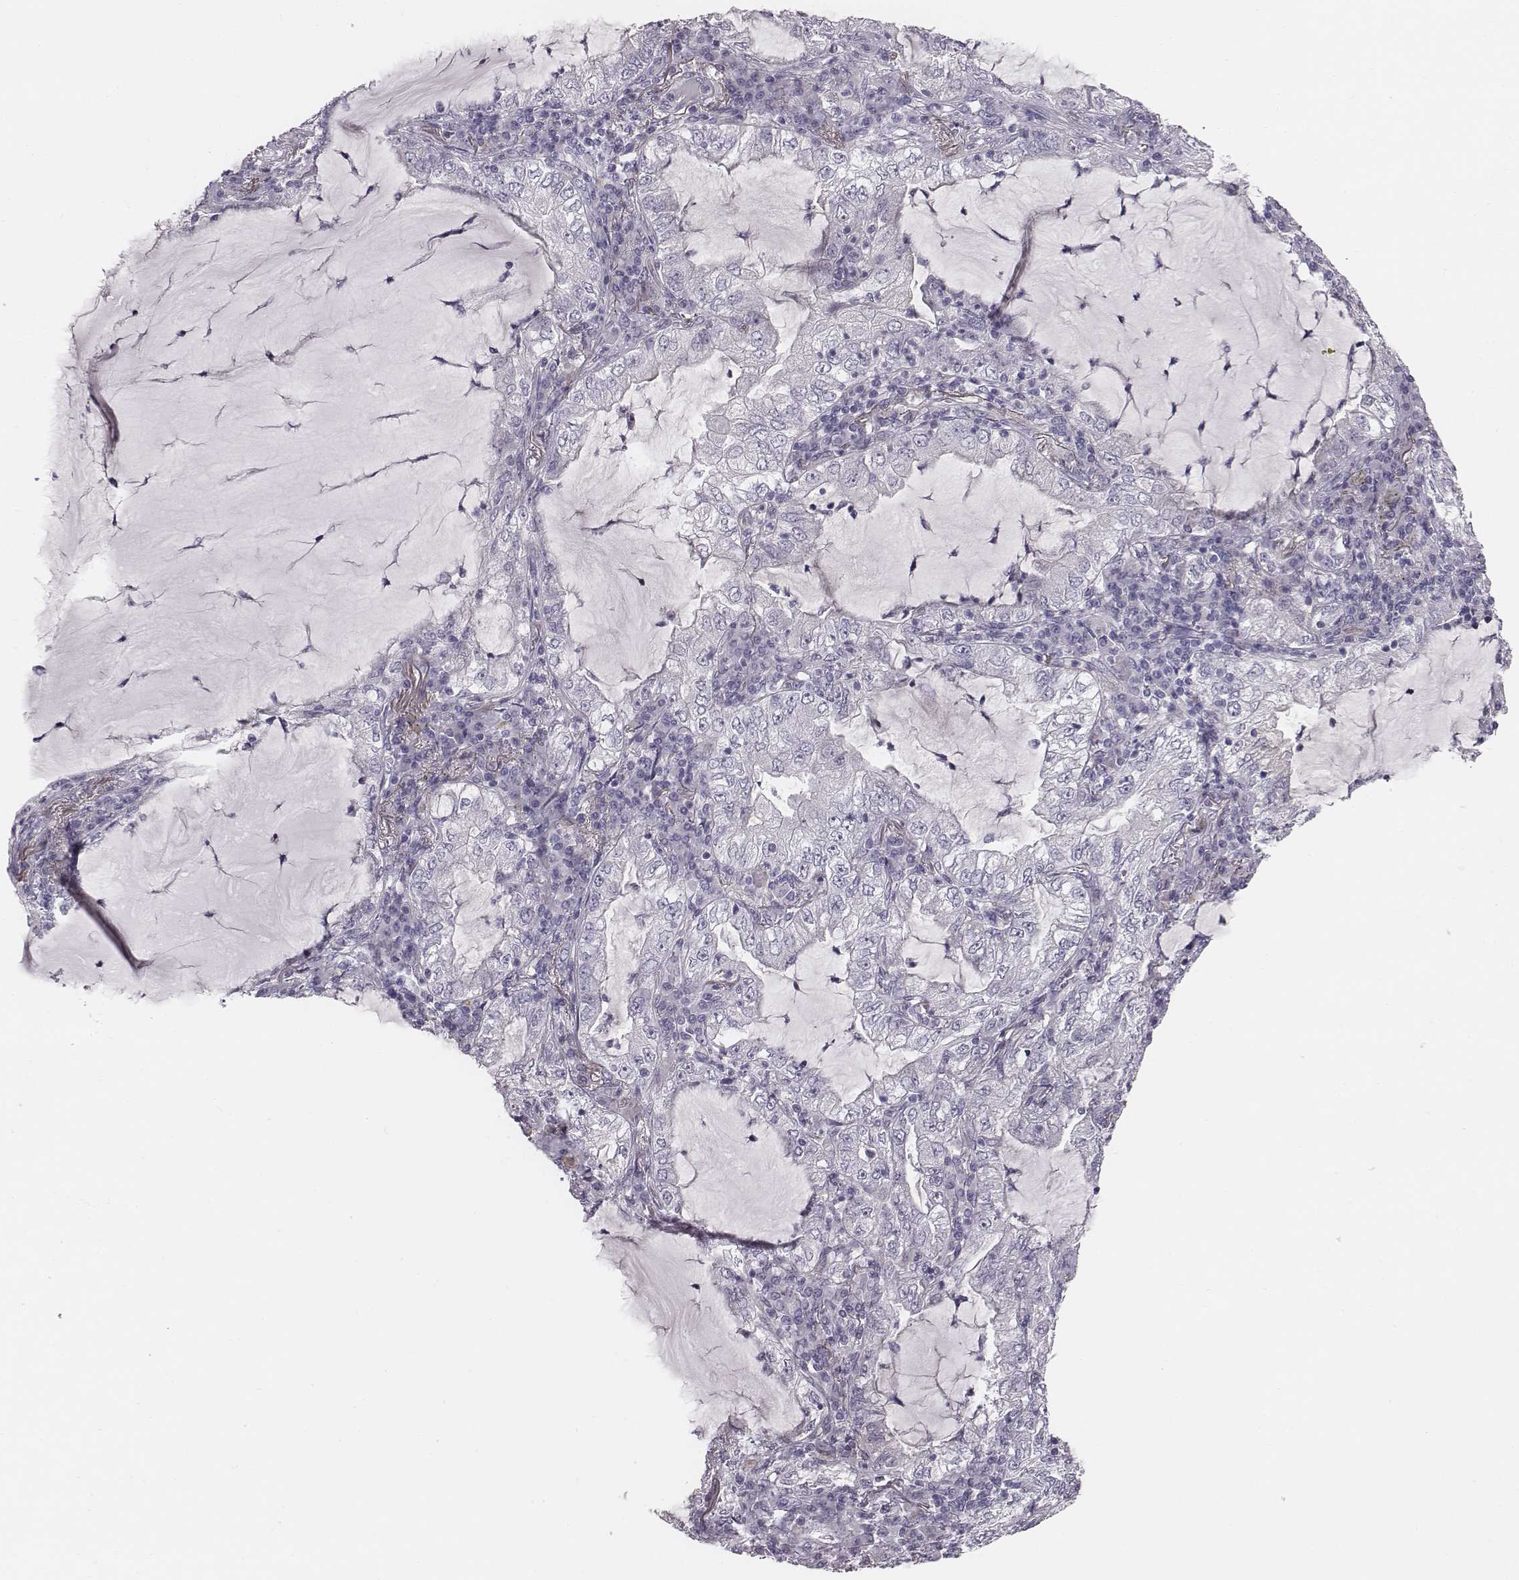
{"staining": {"intensity": "negative", "quantity": "none", "location": "none"}, "tissue": "lung cancer", "cell_type": "Tumor cells", "image_type": "cancer", "snomed": [{"axis": "morphology", "description": "Adenocarcinoma, NOS"}, {"axis": "topography", "description": "Lung"}], "caption": "A histopathology image of human lung adenocarcinoma is negative for staining in tumor cells. (Immunohistochemistry, brightfield microscopy, high magnification).", "gene": "CACNG4", "patient": {"sex": "female", "age": 73}}